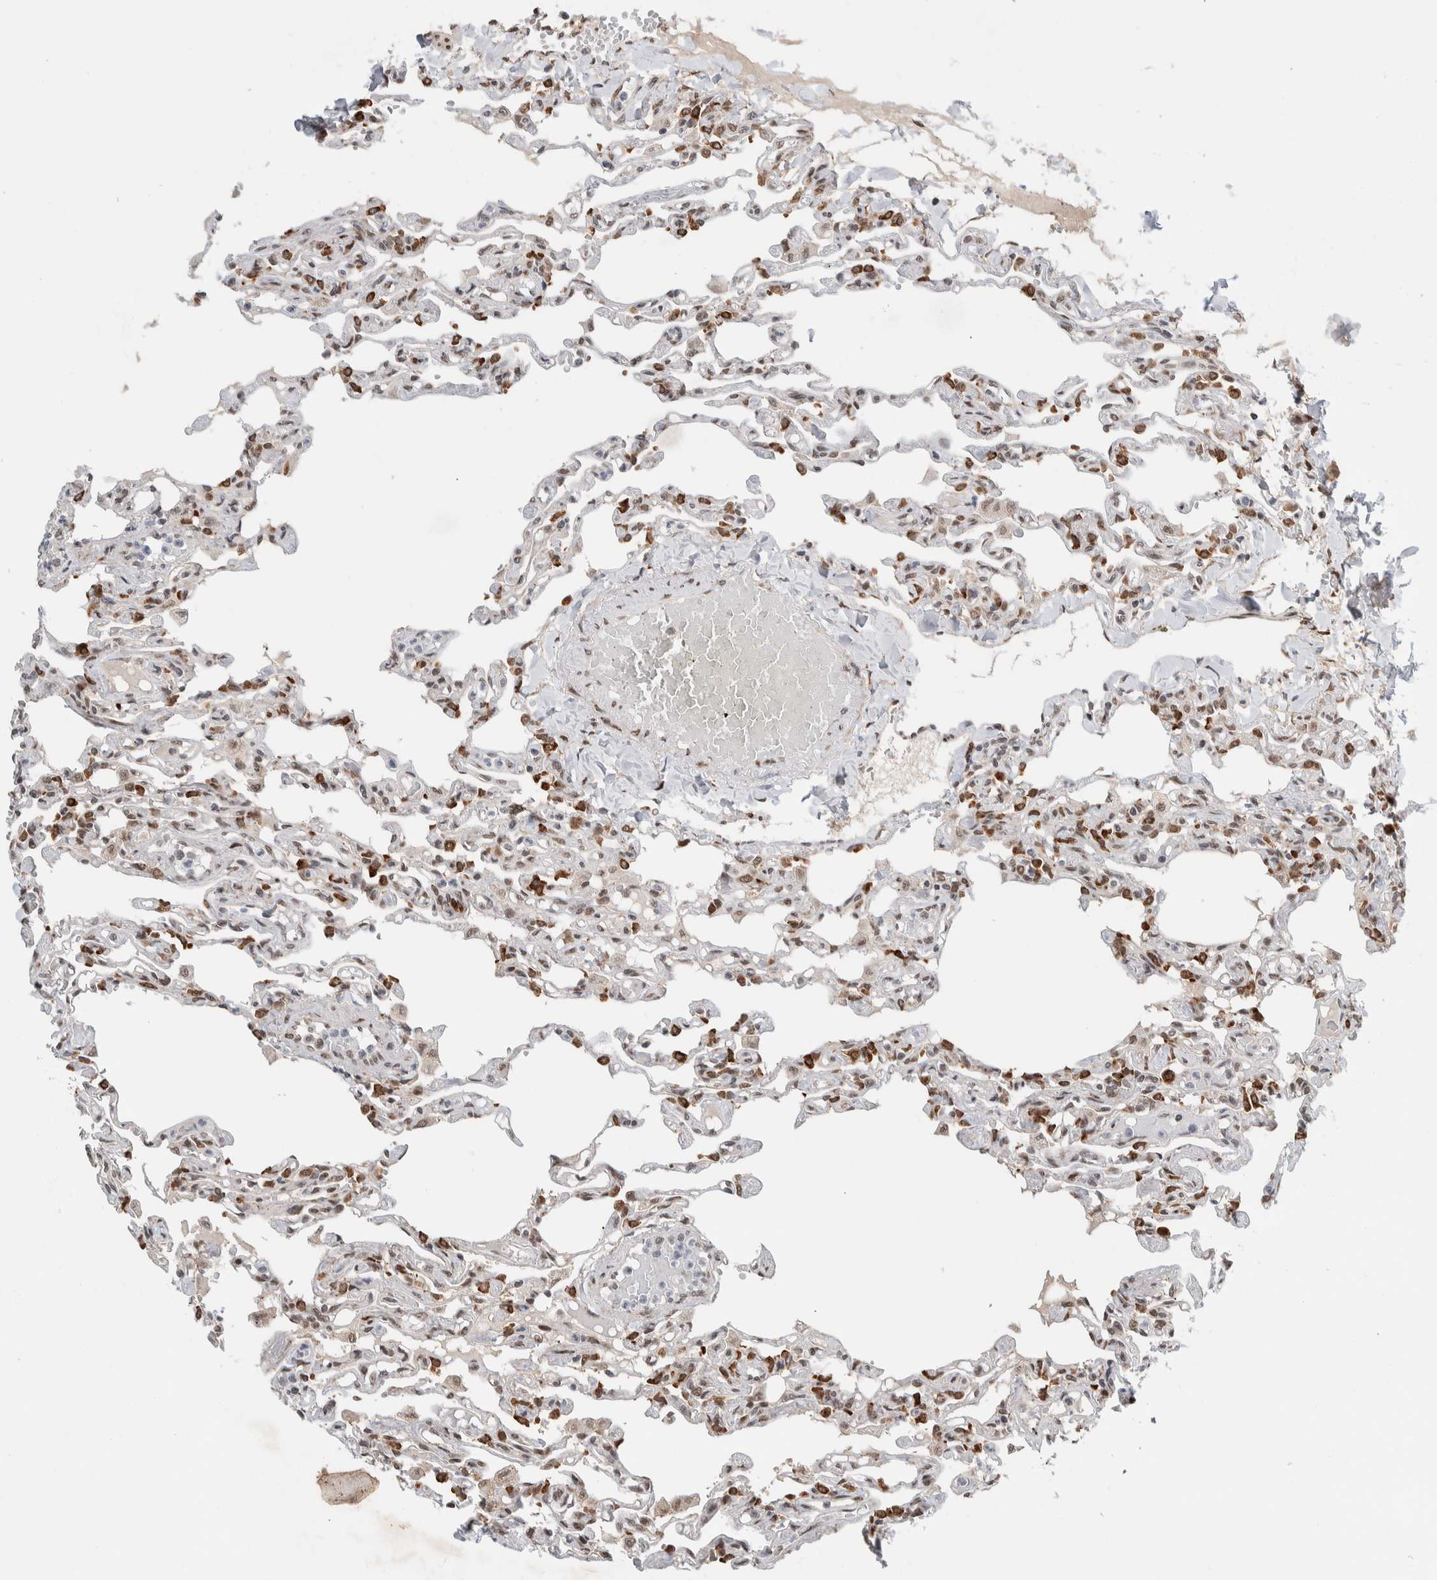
{"staining": {"intensity": "strong", "quantity": "<25%", "location": "cytoplasmic/membranous"}, "tissue": "lung", "cell_type": "Alveolar cells", "image_type": "normal", "snomed": [{"axis": "morphology", "description": "Normal tissue, NOS"}, {"axis": "topography", "description": "Lung"}], "caption": "Strong cytoplasmic/membranous positivity is identified in approximately <25% of alveolar cells in benign lung.", "gene": "TNRC18", "patient": {"sex": "male", "age": 21}}